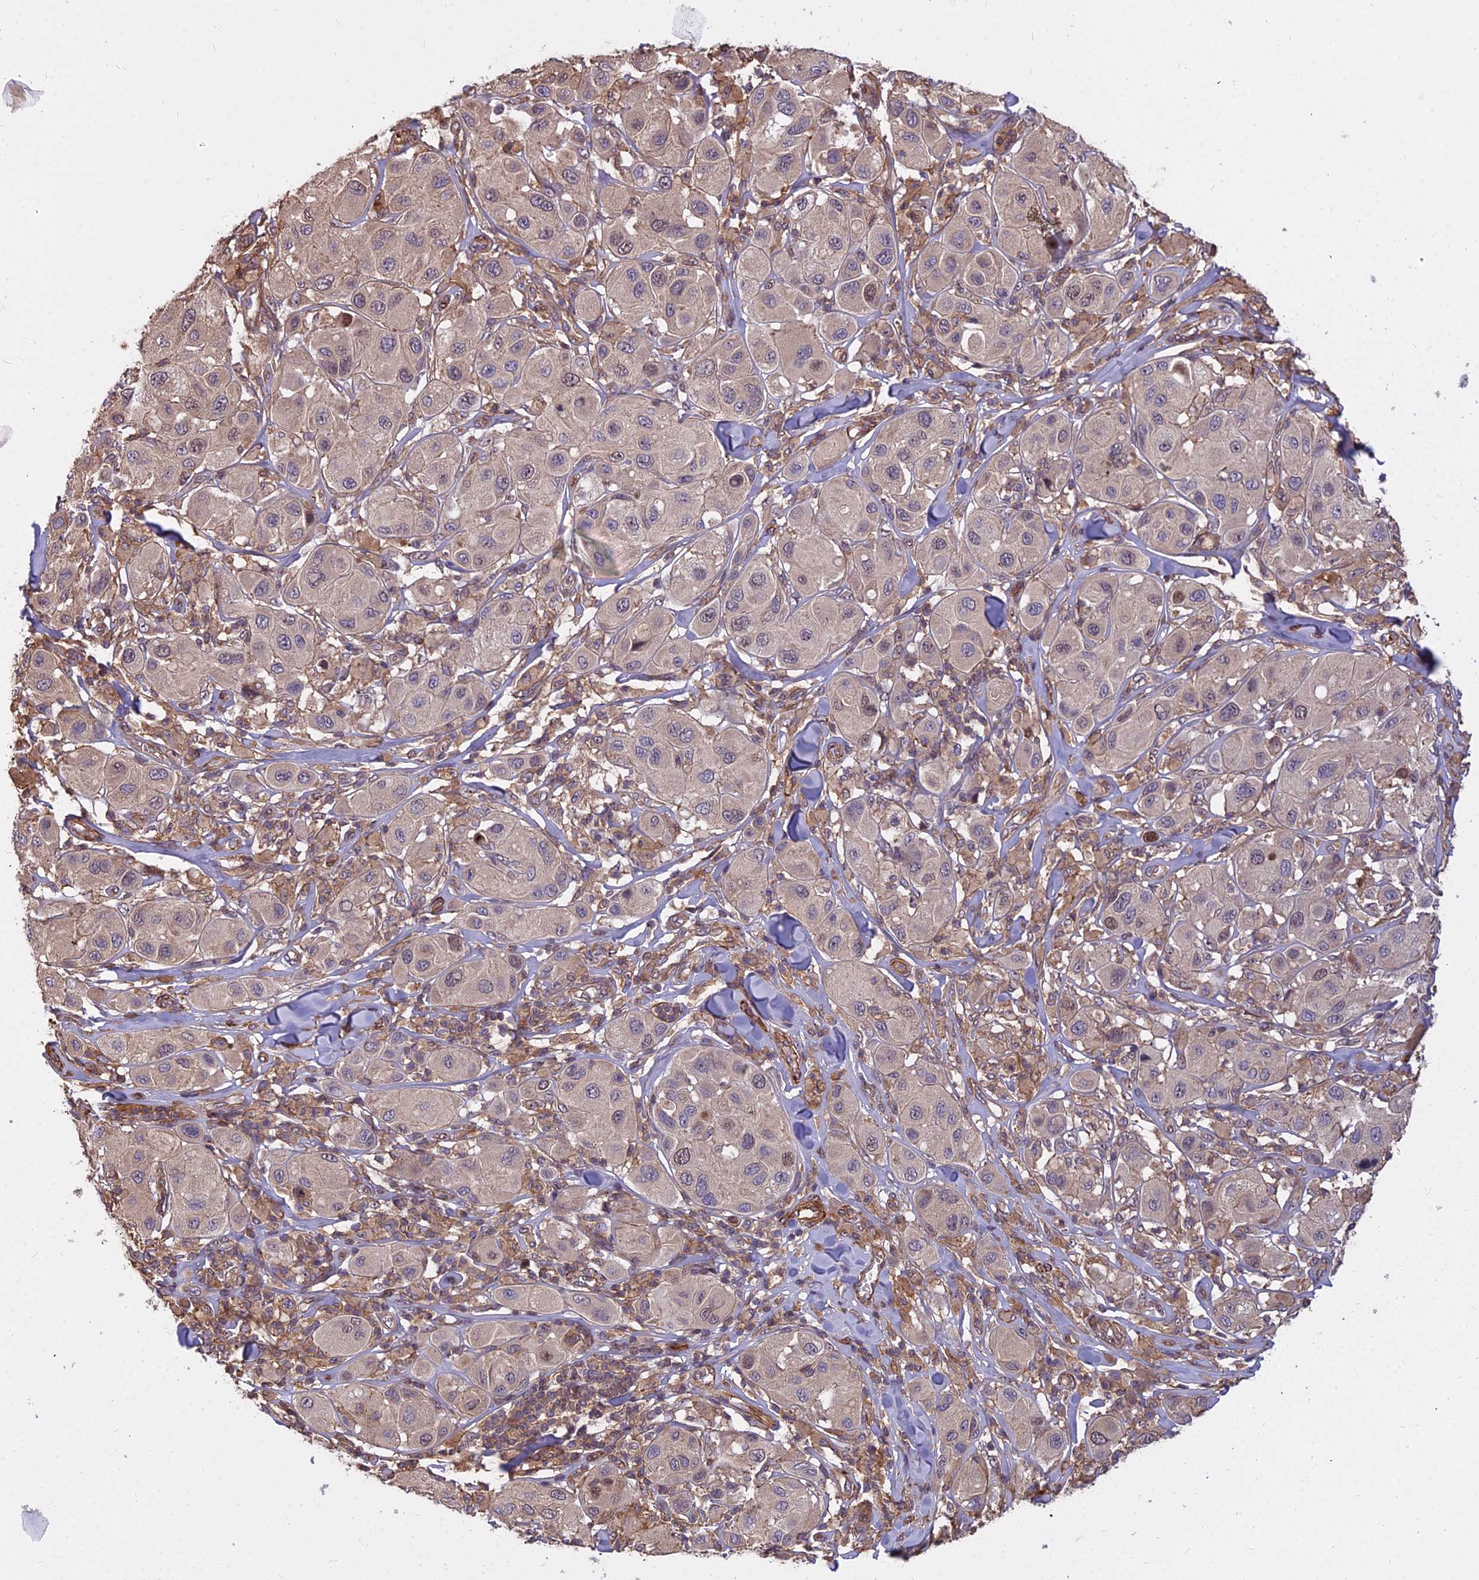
{"staining": {"intensity": "weak", "quantity": "<25%", "location": "nuclear"}, "tissue": "melanoma", "cell_type": "Tumor cells", "image_type": "cancer", "snomed": [{"axis": "morphology", "description": "Malignant melanoma, Metastatic site"}, {"axis": "topography", "description": "Skin"}], "caption": "The immunohistochemistry (IHC) histopathology image has no significant staining in tumor cells of melanoma tissue.", "gene": "TCEA3", "patient": {"sex": "male", "age": 41}}